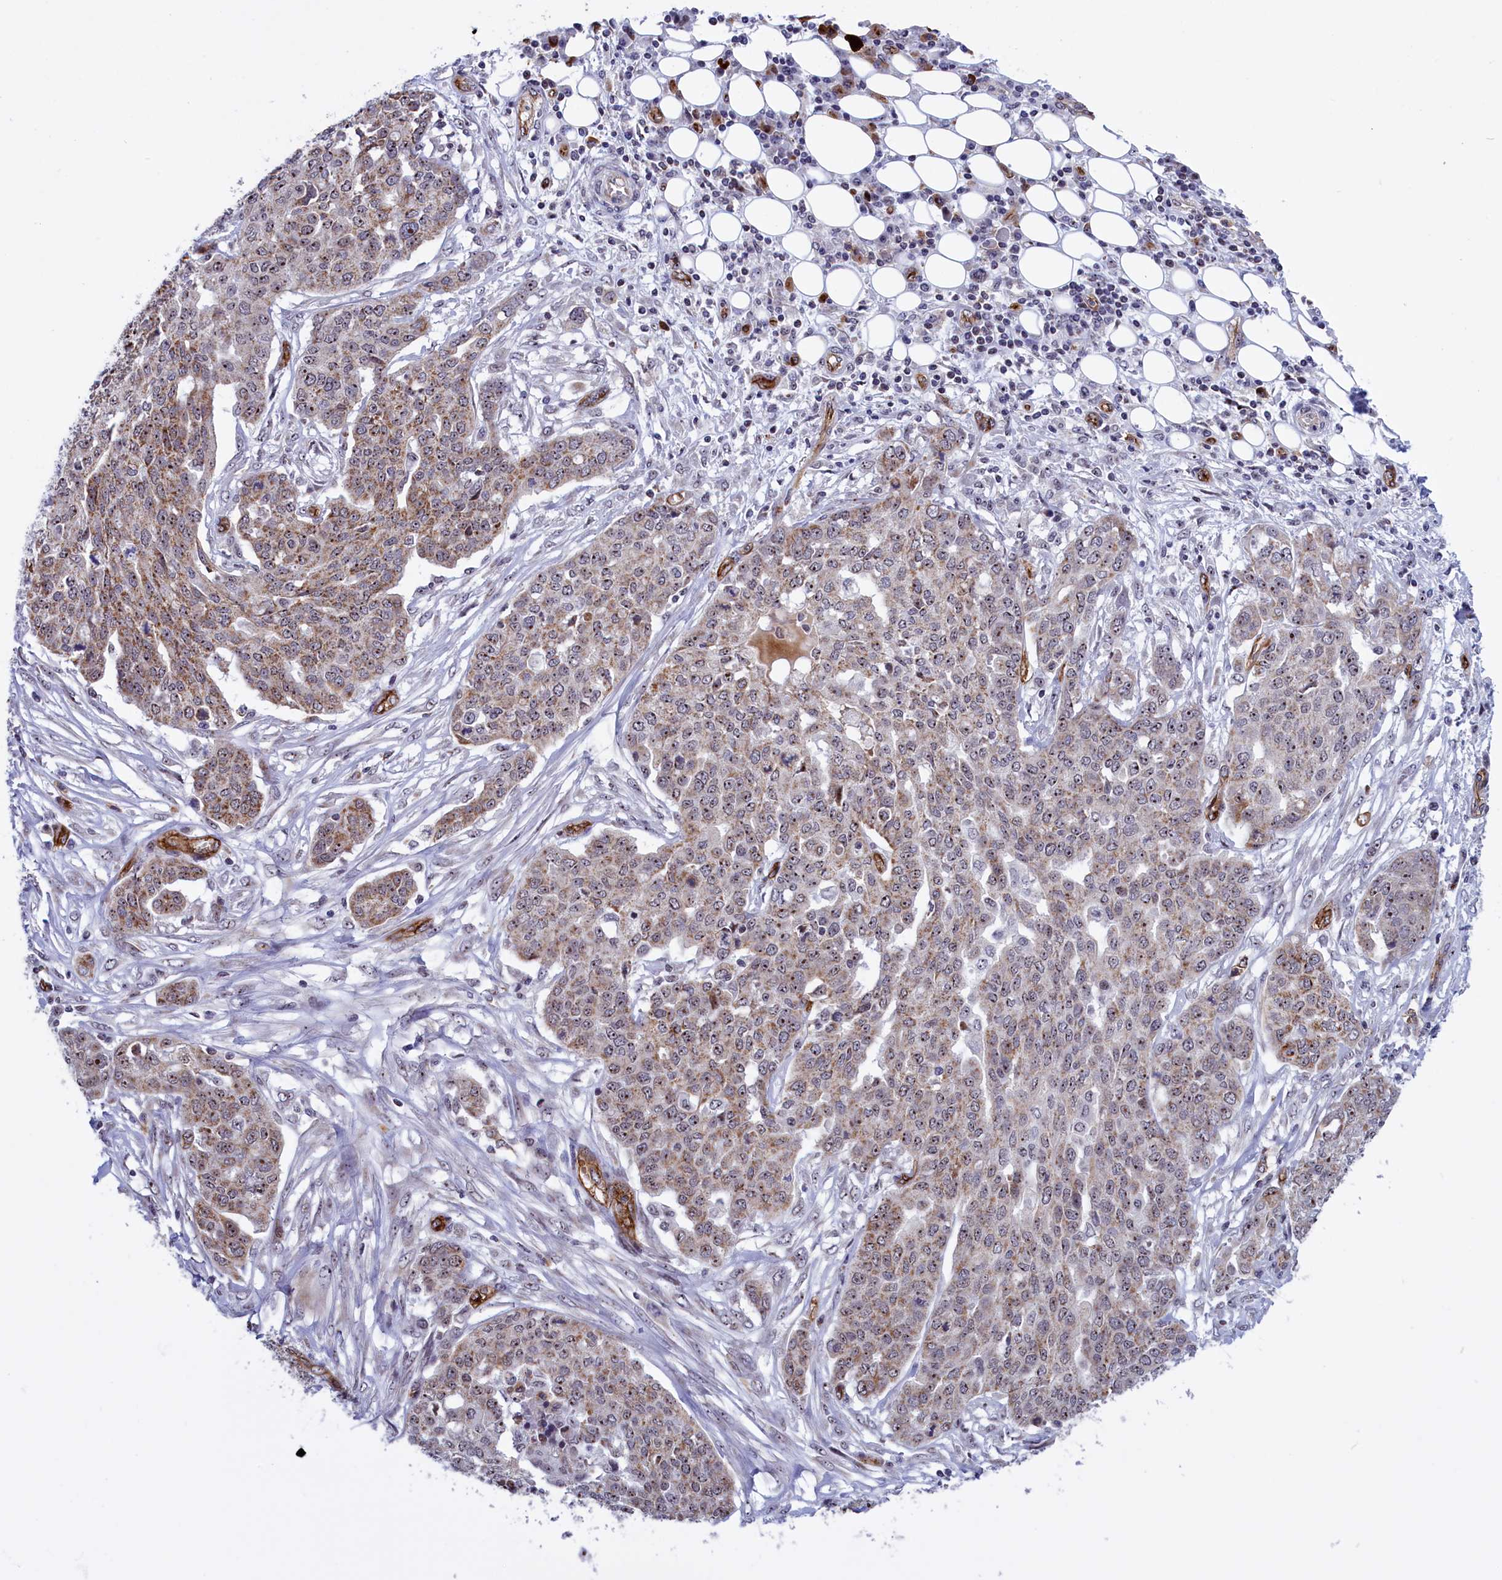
{"staining": {"intensity": "moderate", "quantity": ">75%", "location": "cytoplasmic/membranous,nuclear"}, "tissue": "ovarian cancer", "cell_type": "Tumor cells", "image_type": "cancer", "snomed": [{"axis": "morphology", "description": "Cystadenocarcinoma, serous, NOS"}, {"axis": "topography", "description": "Soft tissue"}, {"axis": "topography", "description": "Ovary"}], "caption": "A micrograph showing moderate cytoplasmic/membranous and nuclear expression in approximately >75% of tumor cells in ovarian cancer, as visualized by brown immunohistochemical staining.", "gene": "MPND", "patient": {"sex": "female", "age": 57}}